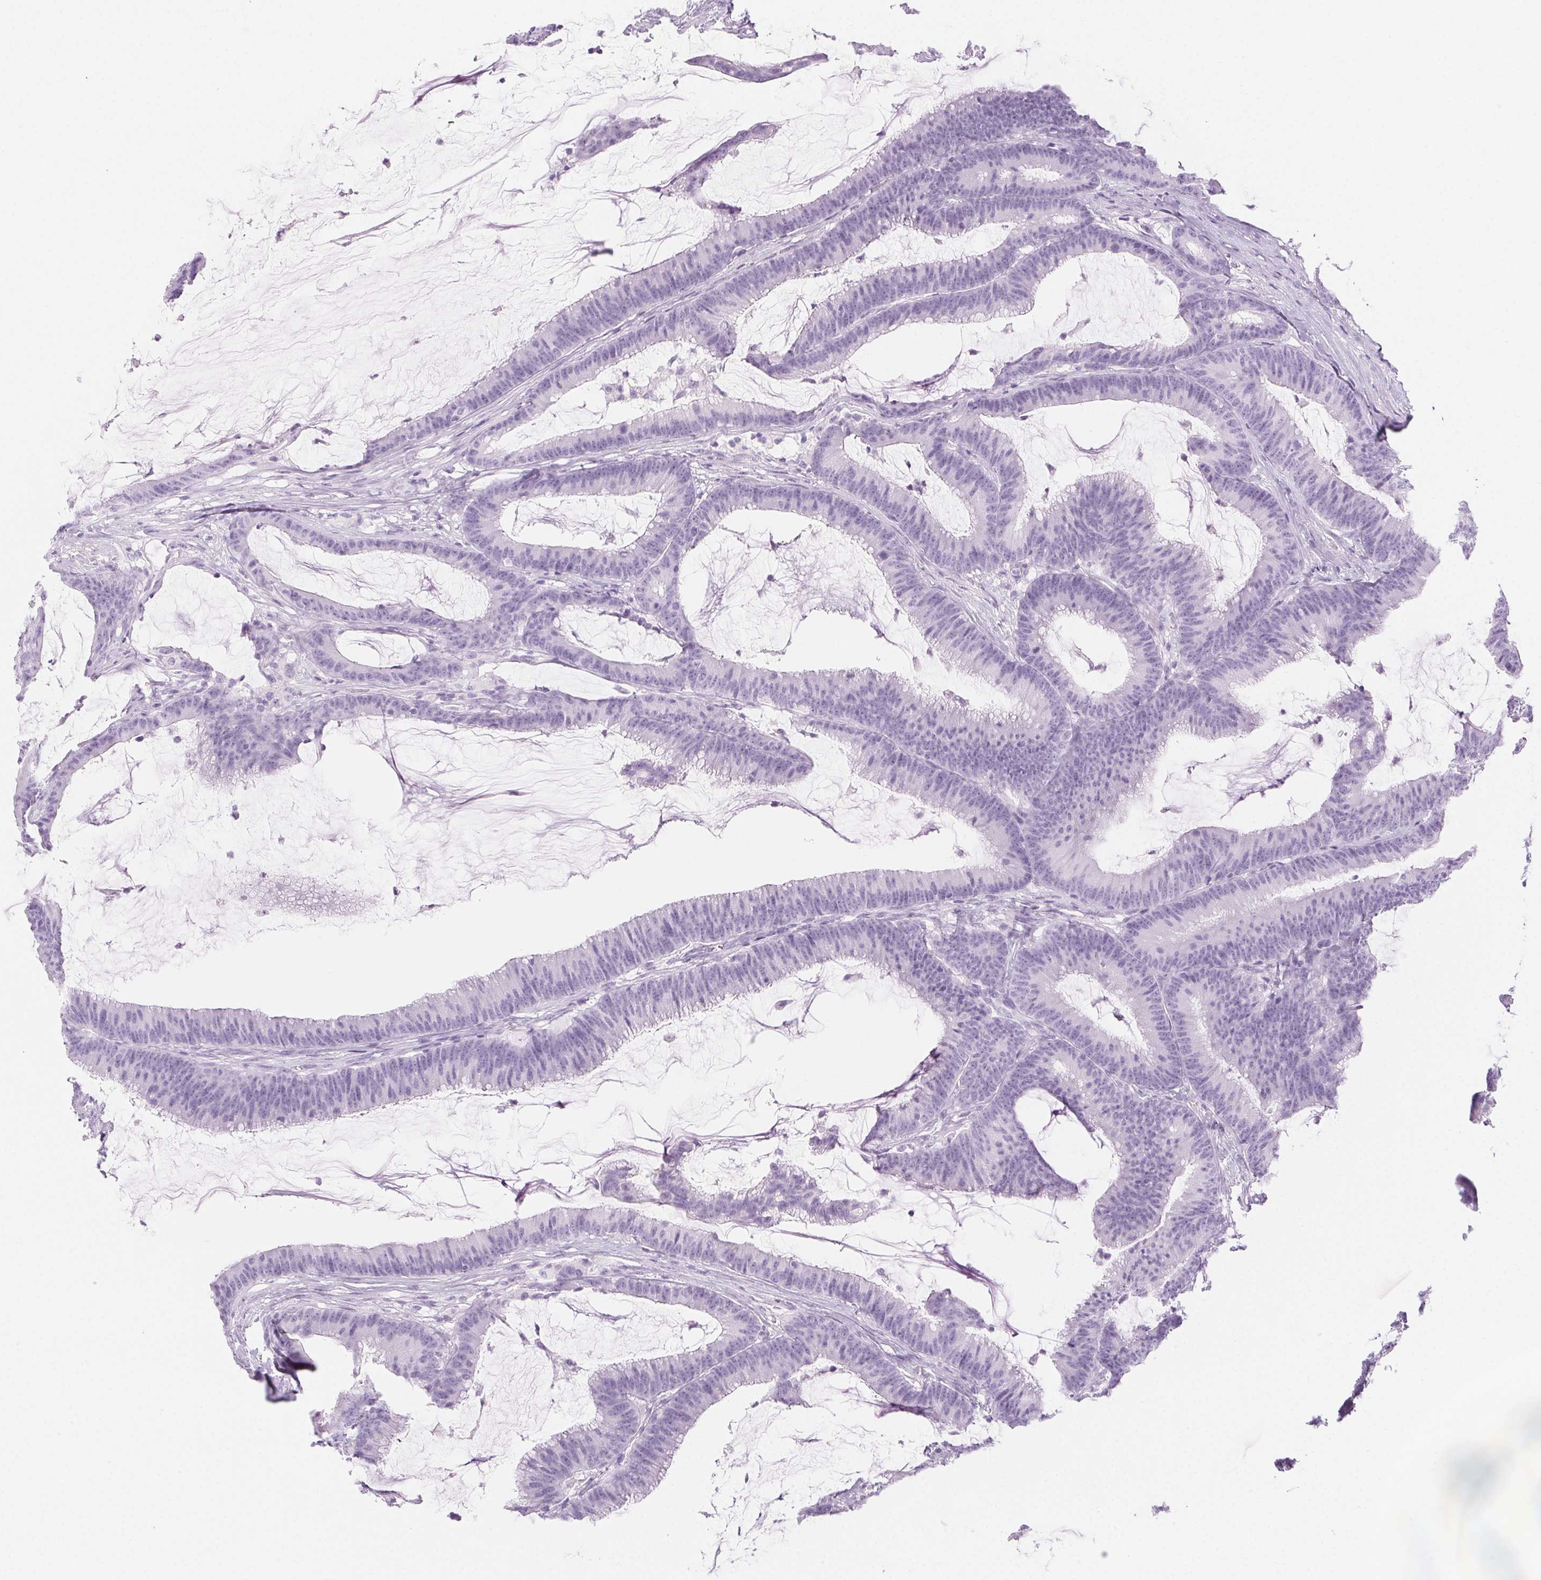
{"staining": {"intensity": "negative", "quantity": "none", "location": "none"}, "tissue": "colorectal cancer", "cell_type": "Tumor cells", "image_type": "cancer", "snomed": [{"axis": "morphology", "description": "Adenocarcinoma, NOS"}, {"axis": "topography", "description": "Colon"}], "caption": "High power microscopy histopathology image of an immunohistochemistry (IHC) micrograph of adenocarcinoma (colorectal), revealing no significant expression in tumor cells.", "gene": "SPRR3", "patient": {"sex": "female", "age": 78}}